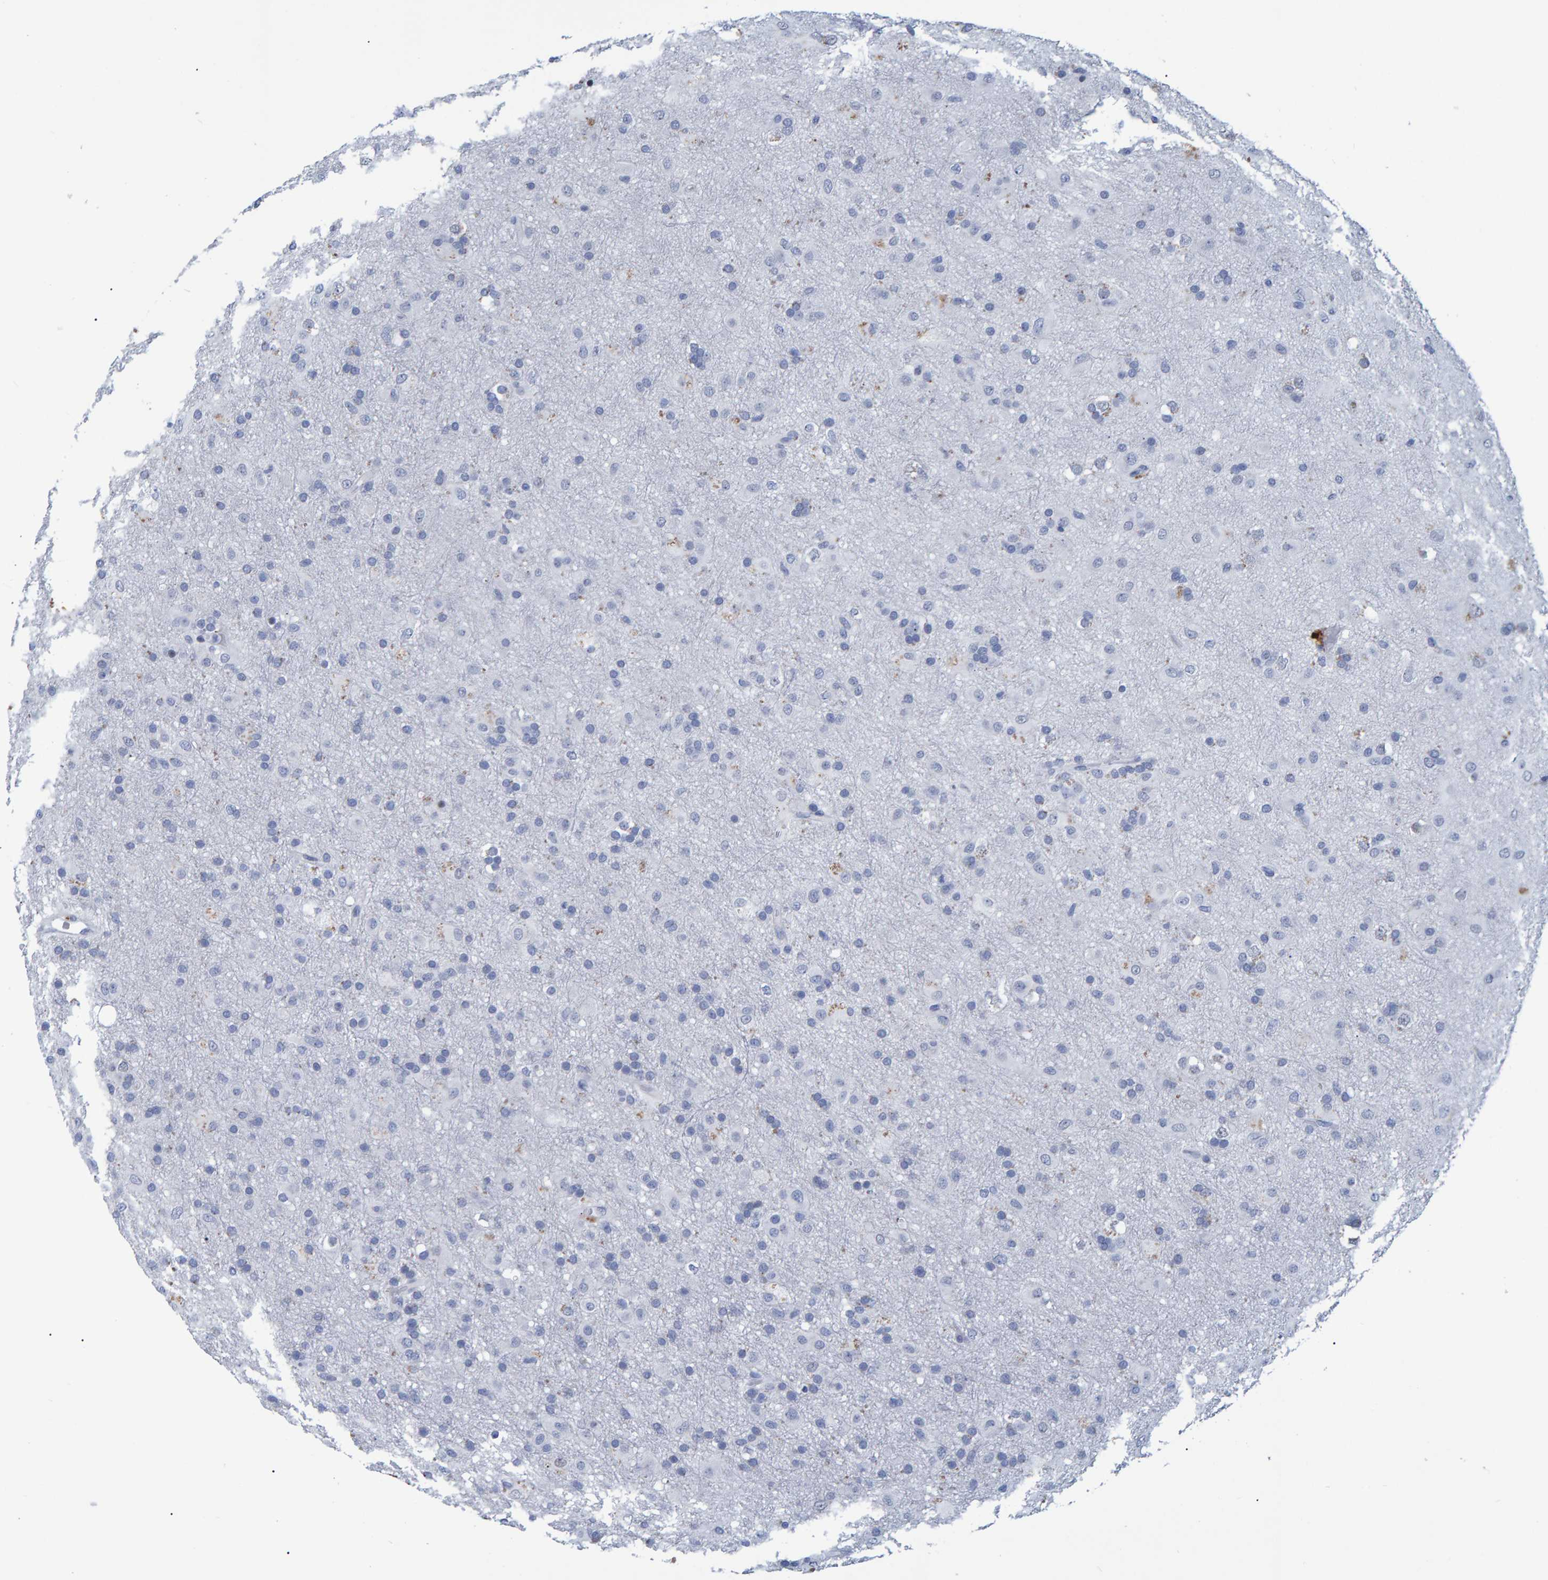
{"staining": {"intensity": "weak", "quantity": "<25%", "location": "cytoplasmic/membranous"}, "tissue": "glioma", "cell_type": "Tumor cells", "image_type": "cancer", "snomed": [{"axis": "morphology", "description": "Glioma, malignant, Low grade"}, {"axis": "topography", "description": "Brain"}], "caption": "Tumor cells show no significant positivity in glioma.", "gene": "PROCA1", "patient": {"sex": "male", "age": 65}}